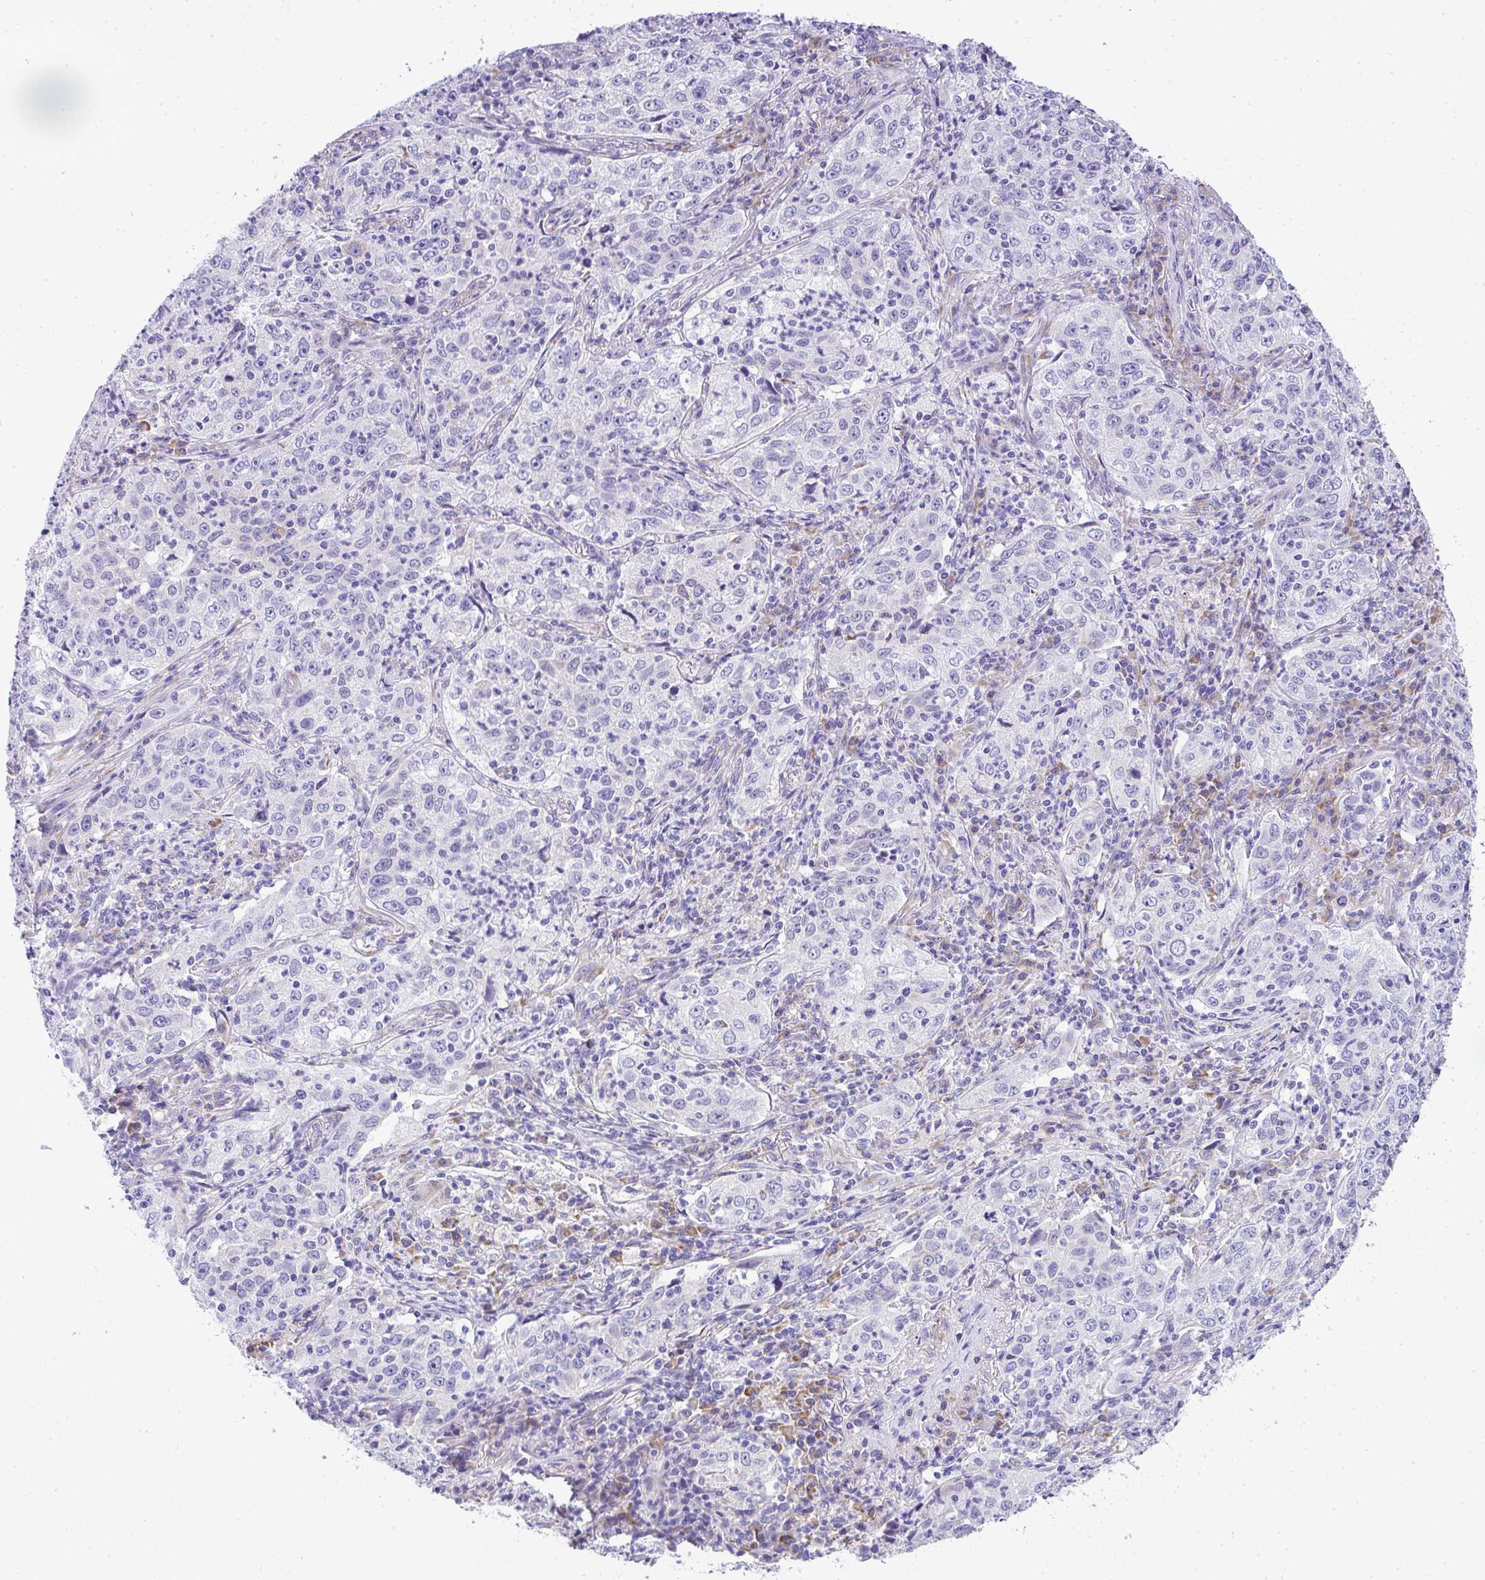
{"staining": {"intensity": "negative", "quantity": "none", "location": "none"}, "tissue": "lung cancer", "cell_type": "Tumor cells", "image_type": "cancer", "snomed": [{"axis": "morphology", "description": "Squamous cell carcinoma, NOS"}, {"axis": "topography", "description": "Lung"}], "caption": "This is an immunohistochemistry micrograph of human lung cancer. There is no staining in tumor cells.", "gene": "ADRA2C", "patient": {"sex": "male", "age": 71}}